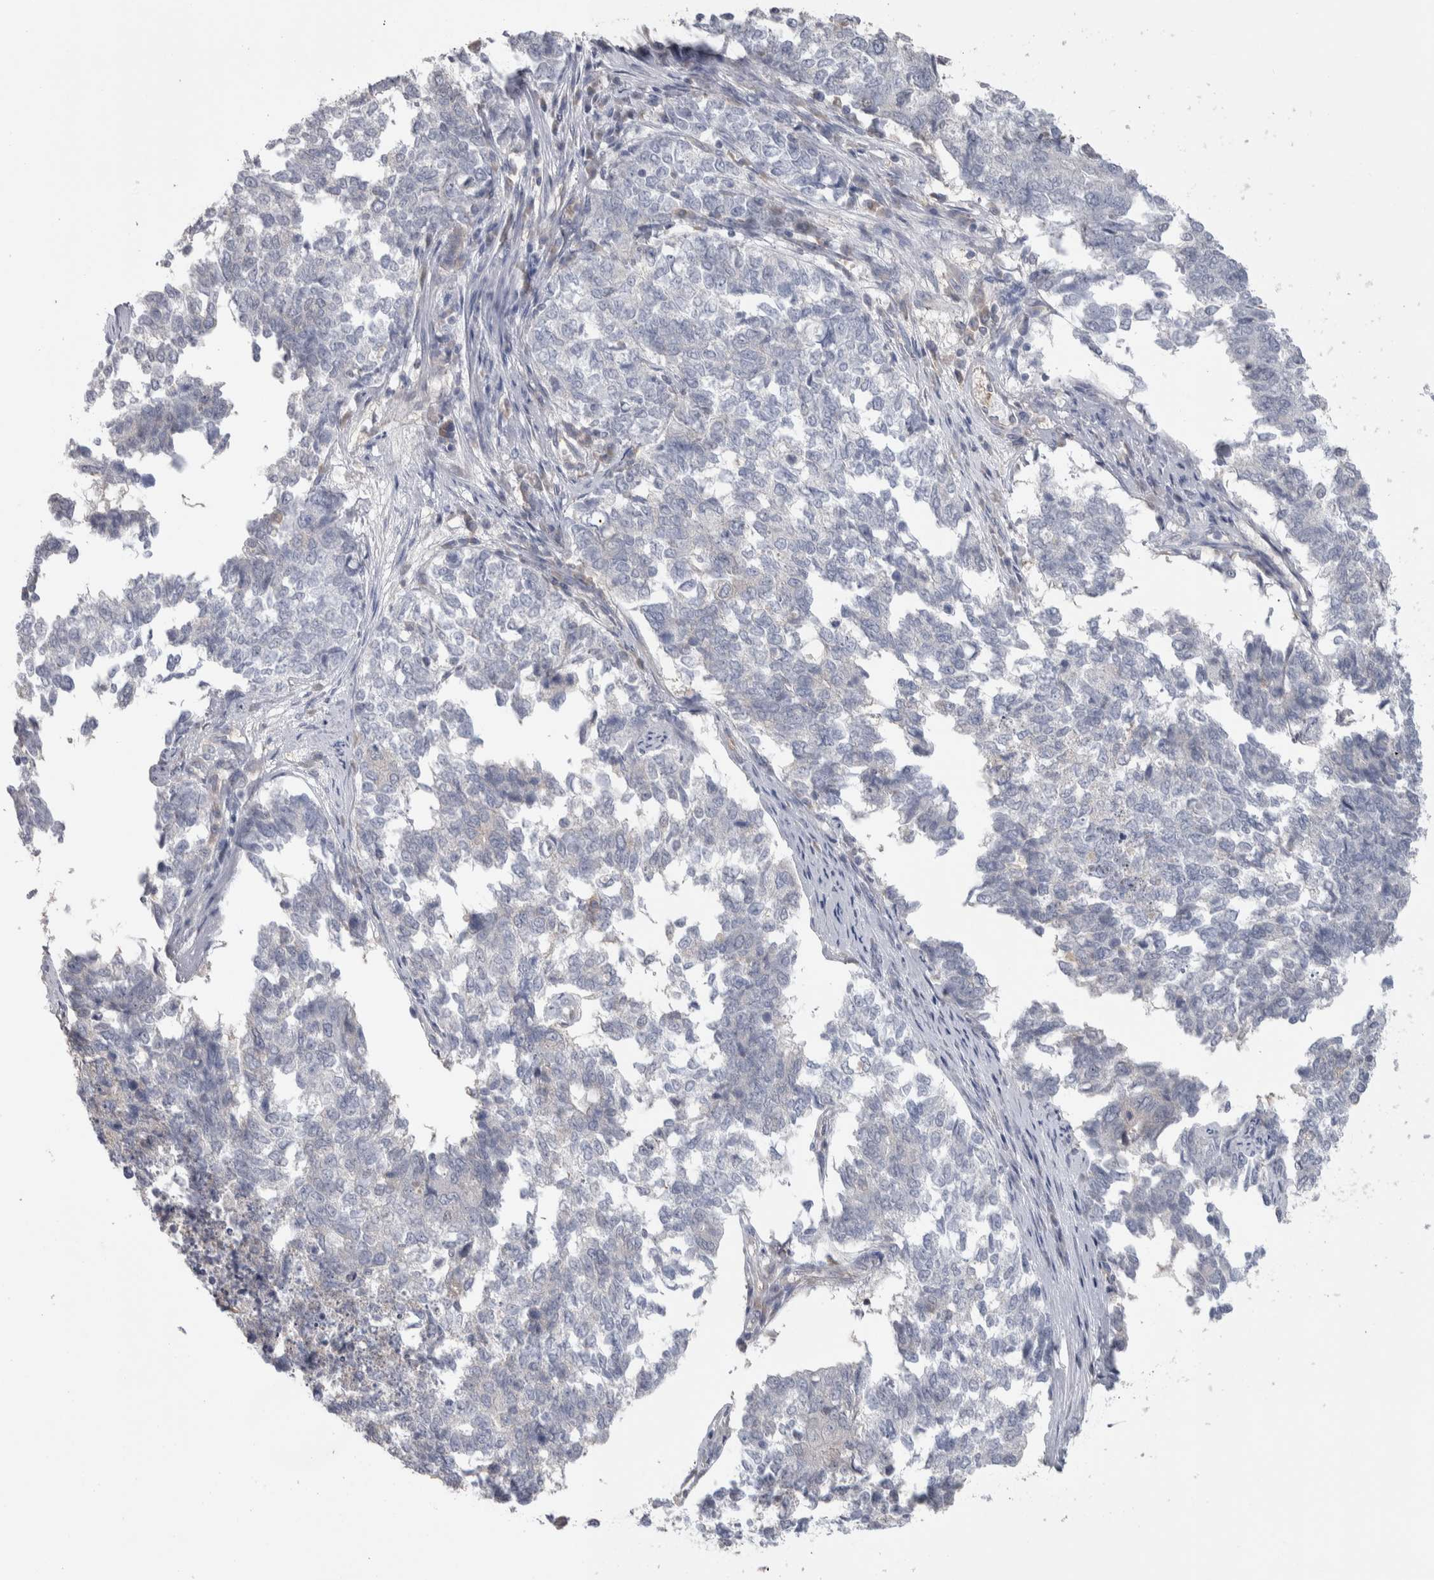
{"staining": {"intensity": "negative", "quantity": "none", "location": "none"}, "tissue": "cervical cancer", "cell_type": "Tumor cells", "image_type": "cancer", "snomed": [{"axis": "morphology", "description": "Squamous cell carcinoma, NOS"}, {"axis": "topography", "description": "Cervix"}], "caption": "Immunohistochemistry (IHC) micrograph of cervical cancer stained for a protein (brown), which displays no staining in tumor cells.", "gene": "GPHN", "patient": {"sex": "female", "age": 63}}